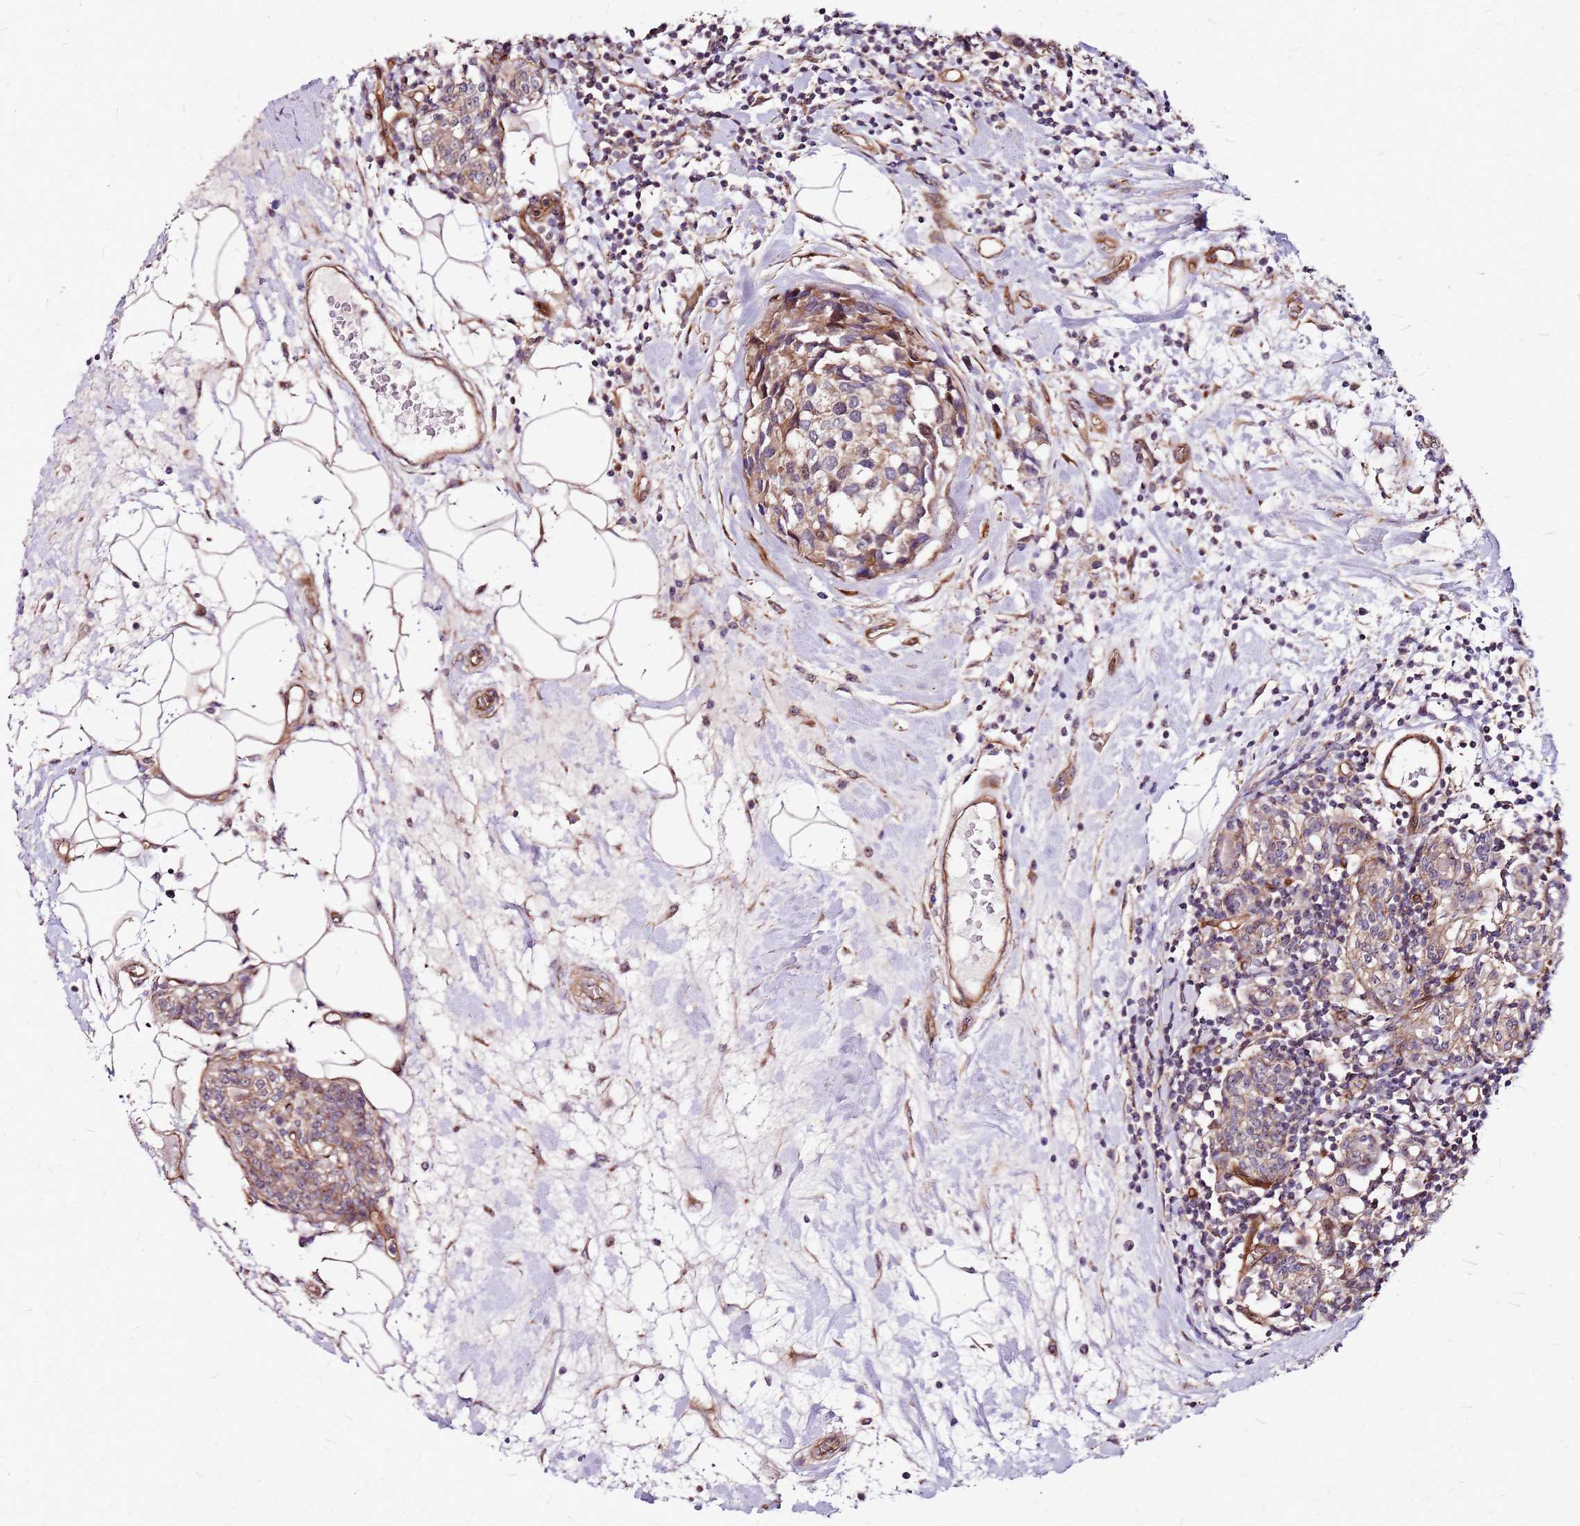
{"staining": {"intensity": "moderate", "quantity": "25%-75%", "location": "cytoplasmic/membranous"}, "tissue": "breast cancer", "cell_type": "Tumor cells", "image_type": "cancer", "snomed": [{"axis": "morphology", "description": "Lobular carcinoma"}, {"axis": "topography", "description": "Breast"}], "caption": "A brown stain labels moderate cytoplasmic/membranous staining of a protein in breast cancer (lobular carcinoma) tumor cells.", "gene": "TOPAZ1", "patient": {"sex": "female", "age": 59}}